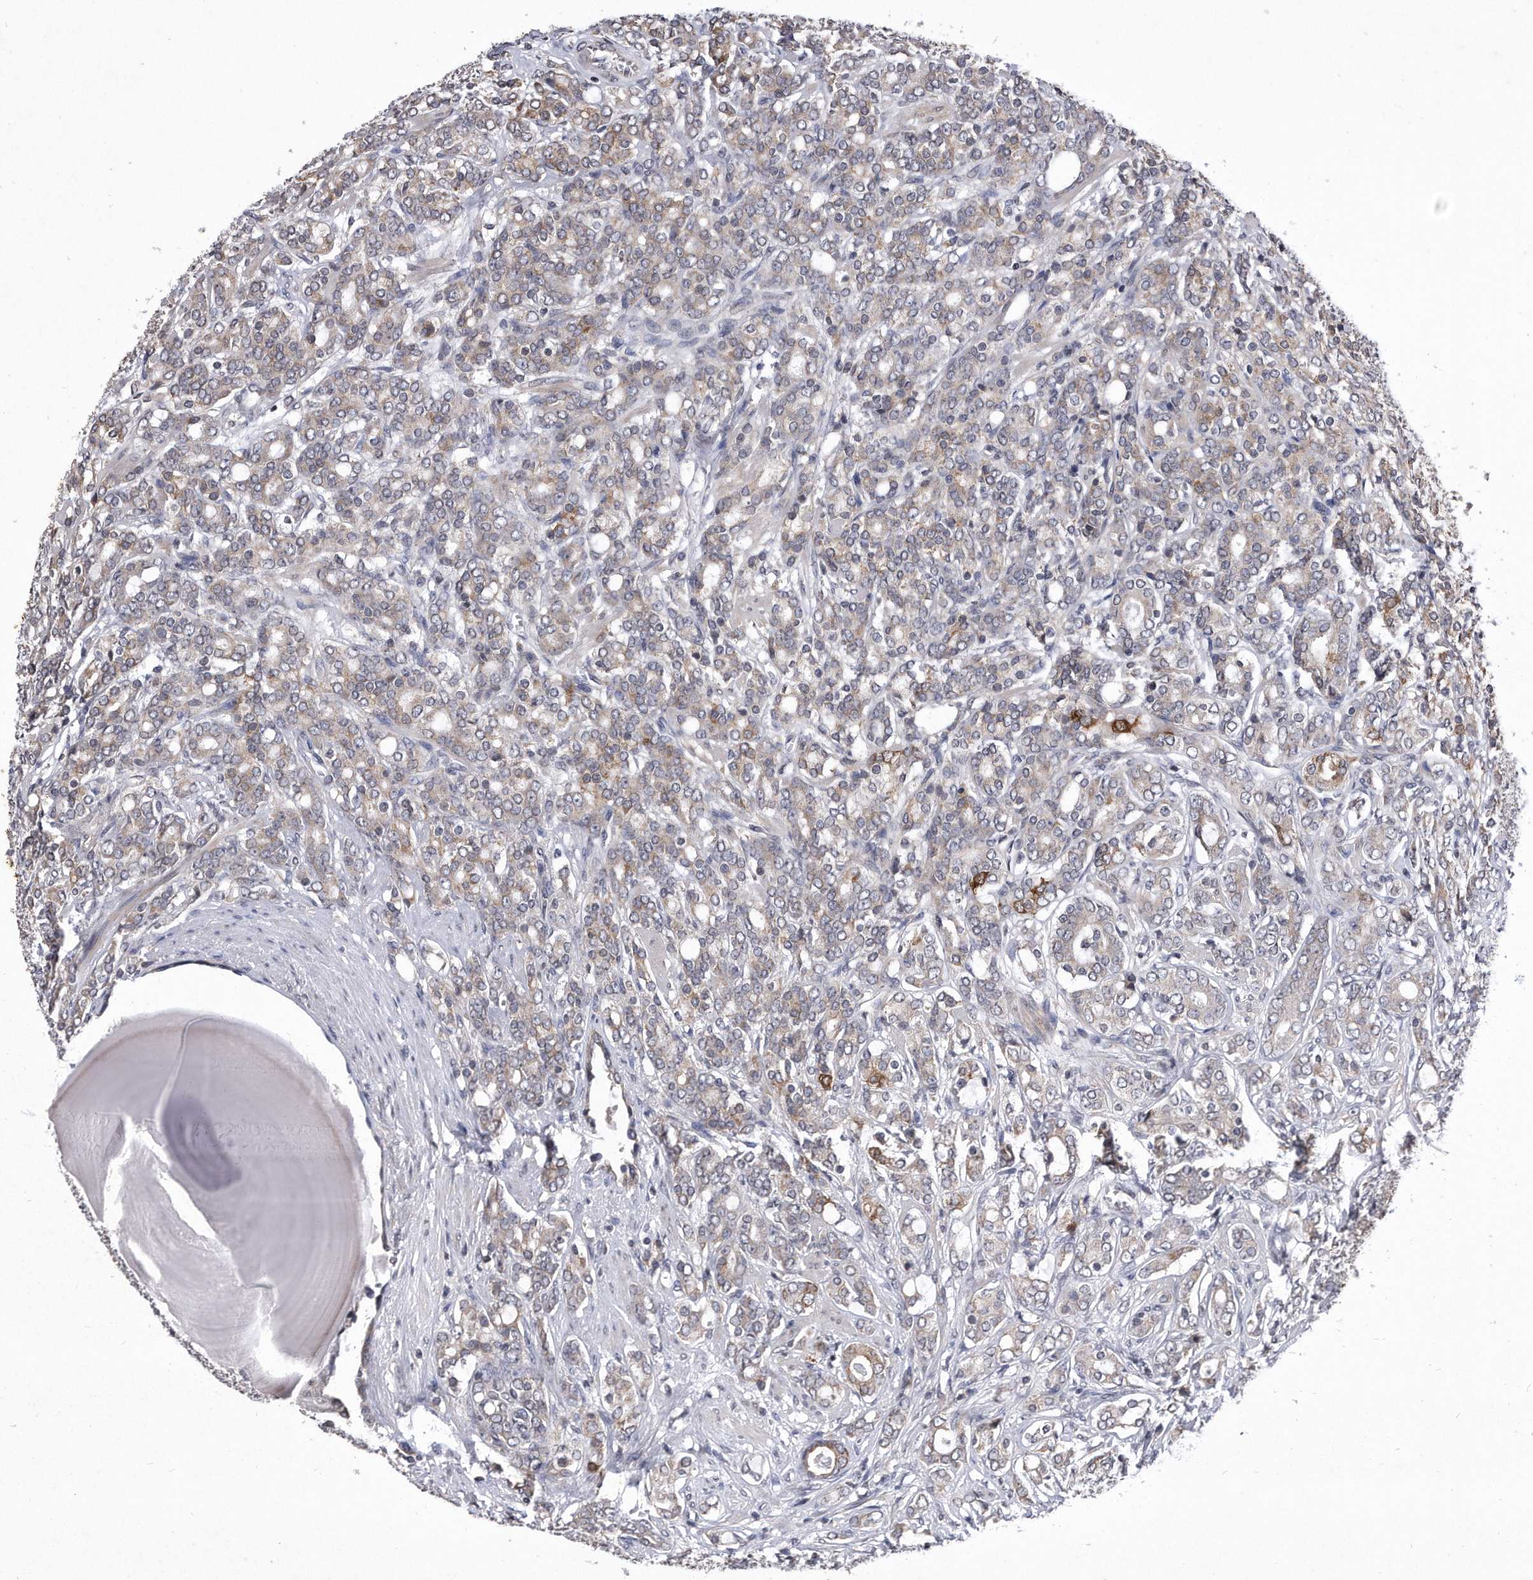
{"staining": {"intensity": "moderate", "quantity": "<25%", "location": "cytoplasmic/membranous"}, "tissue": "prostate cancer", "cell_type": "Tumor cells", "image_type": "cancer", "snomed": [{"axis": "morphology", "description": "Adenocarcinoma, High grade"}, {"axis": "topography", "description": "Prostate"}], "caption": "Immunohistochemical staining of prostate cancer displays low levels of moderate cytoplasmic/membranous protein staining in approximately <25% of tumor cells.", "gene": "DAB1", "patient": {"sex": "male", "age": 62}}